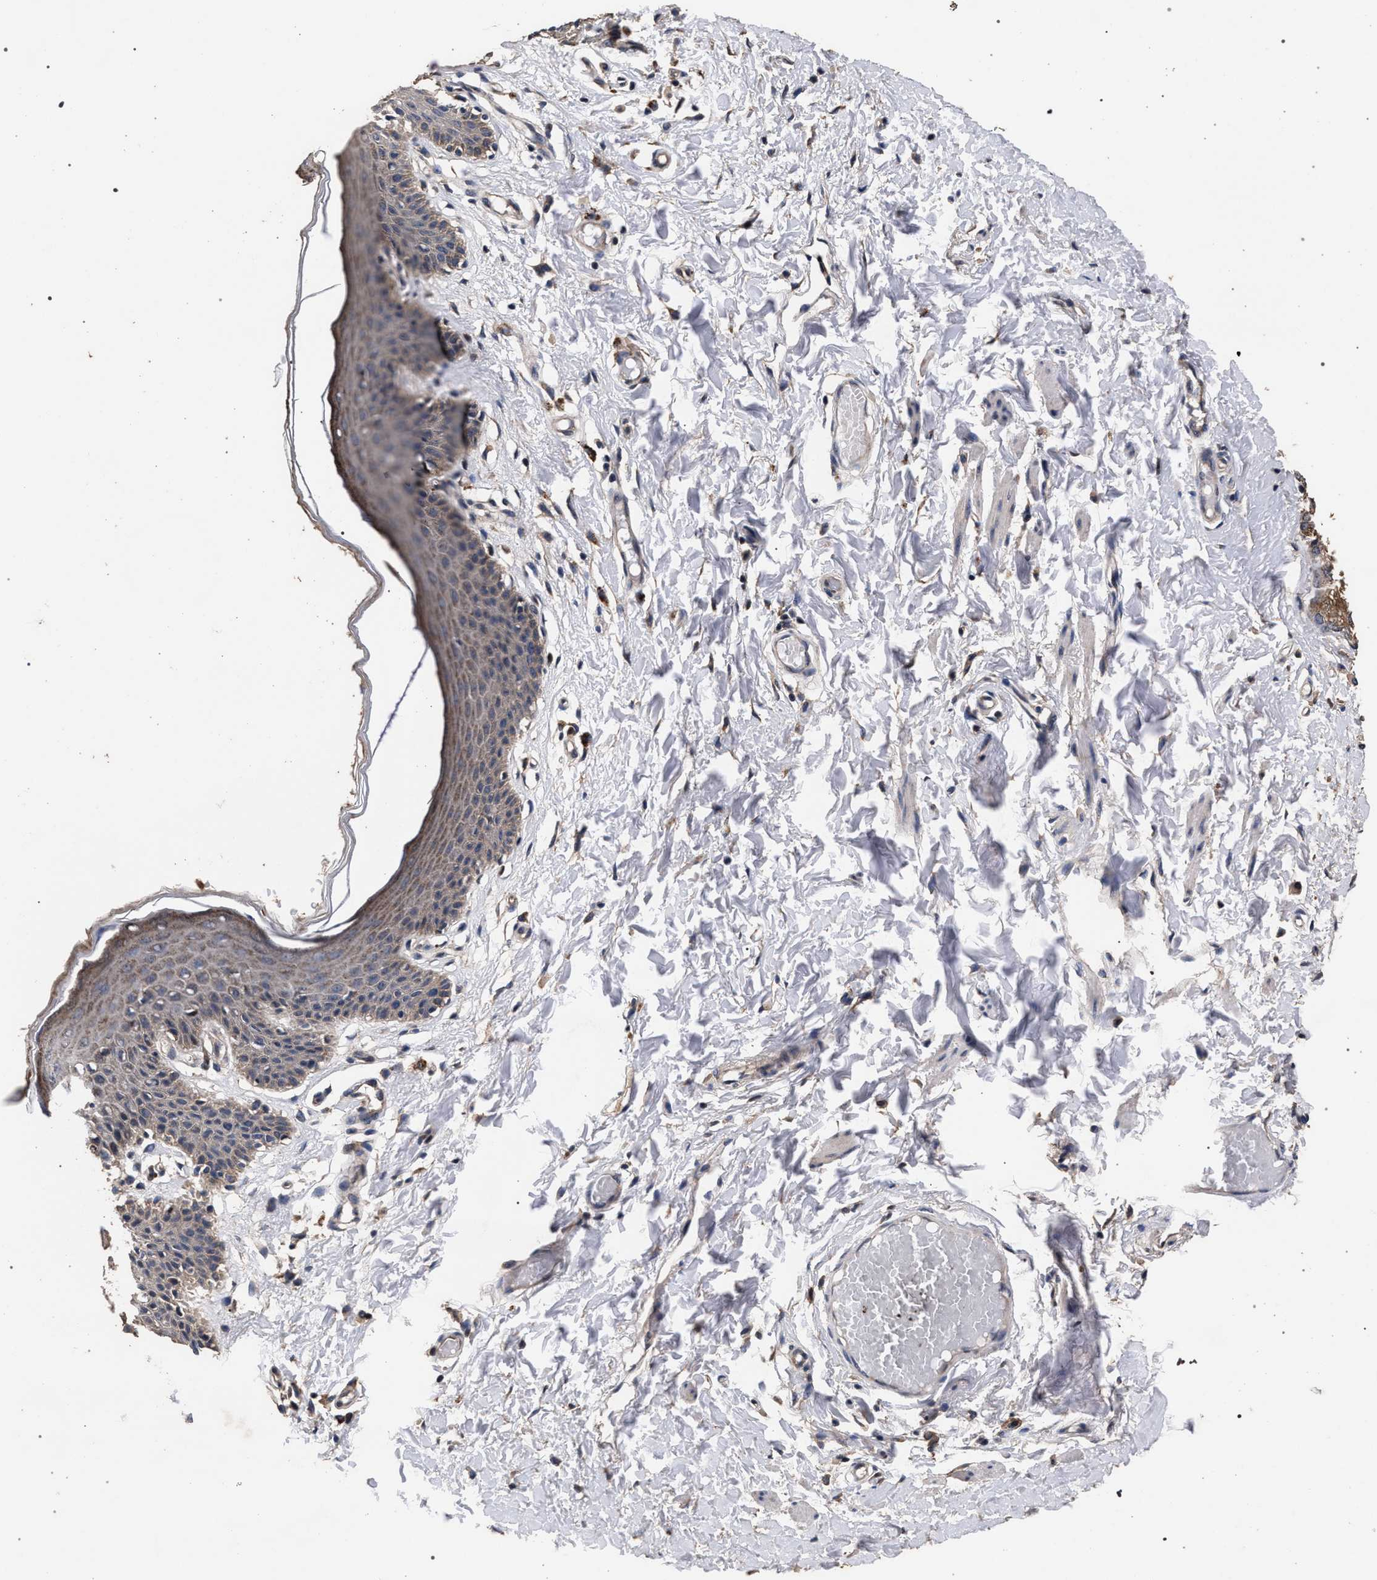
{"staining": {"intensity": "weak", "quantity": ">75%", "location": "cytoplasmic/membranous"}, "tissue": "skin", "cell_type": "Epidermal cells", "image_type": "normal", "snomed": [{"axis": "morphology", "description": "Normal tissue, NOS"}, {"axis": "topography", "description": "Vulva"}], "caption": "Protein staining of benign skin demonstrates weak cytoplasmic/membranous staining in about >75% of epidermal cells. The staining is performed using DAB brown chromogen to label protein expression. The nuclei are counter-stained blue using hematoxylin.", "gene": "ACOX1", "patient": {"sex": "female", "age": 66}}